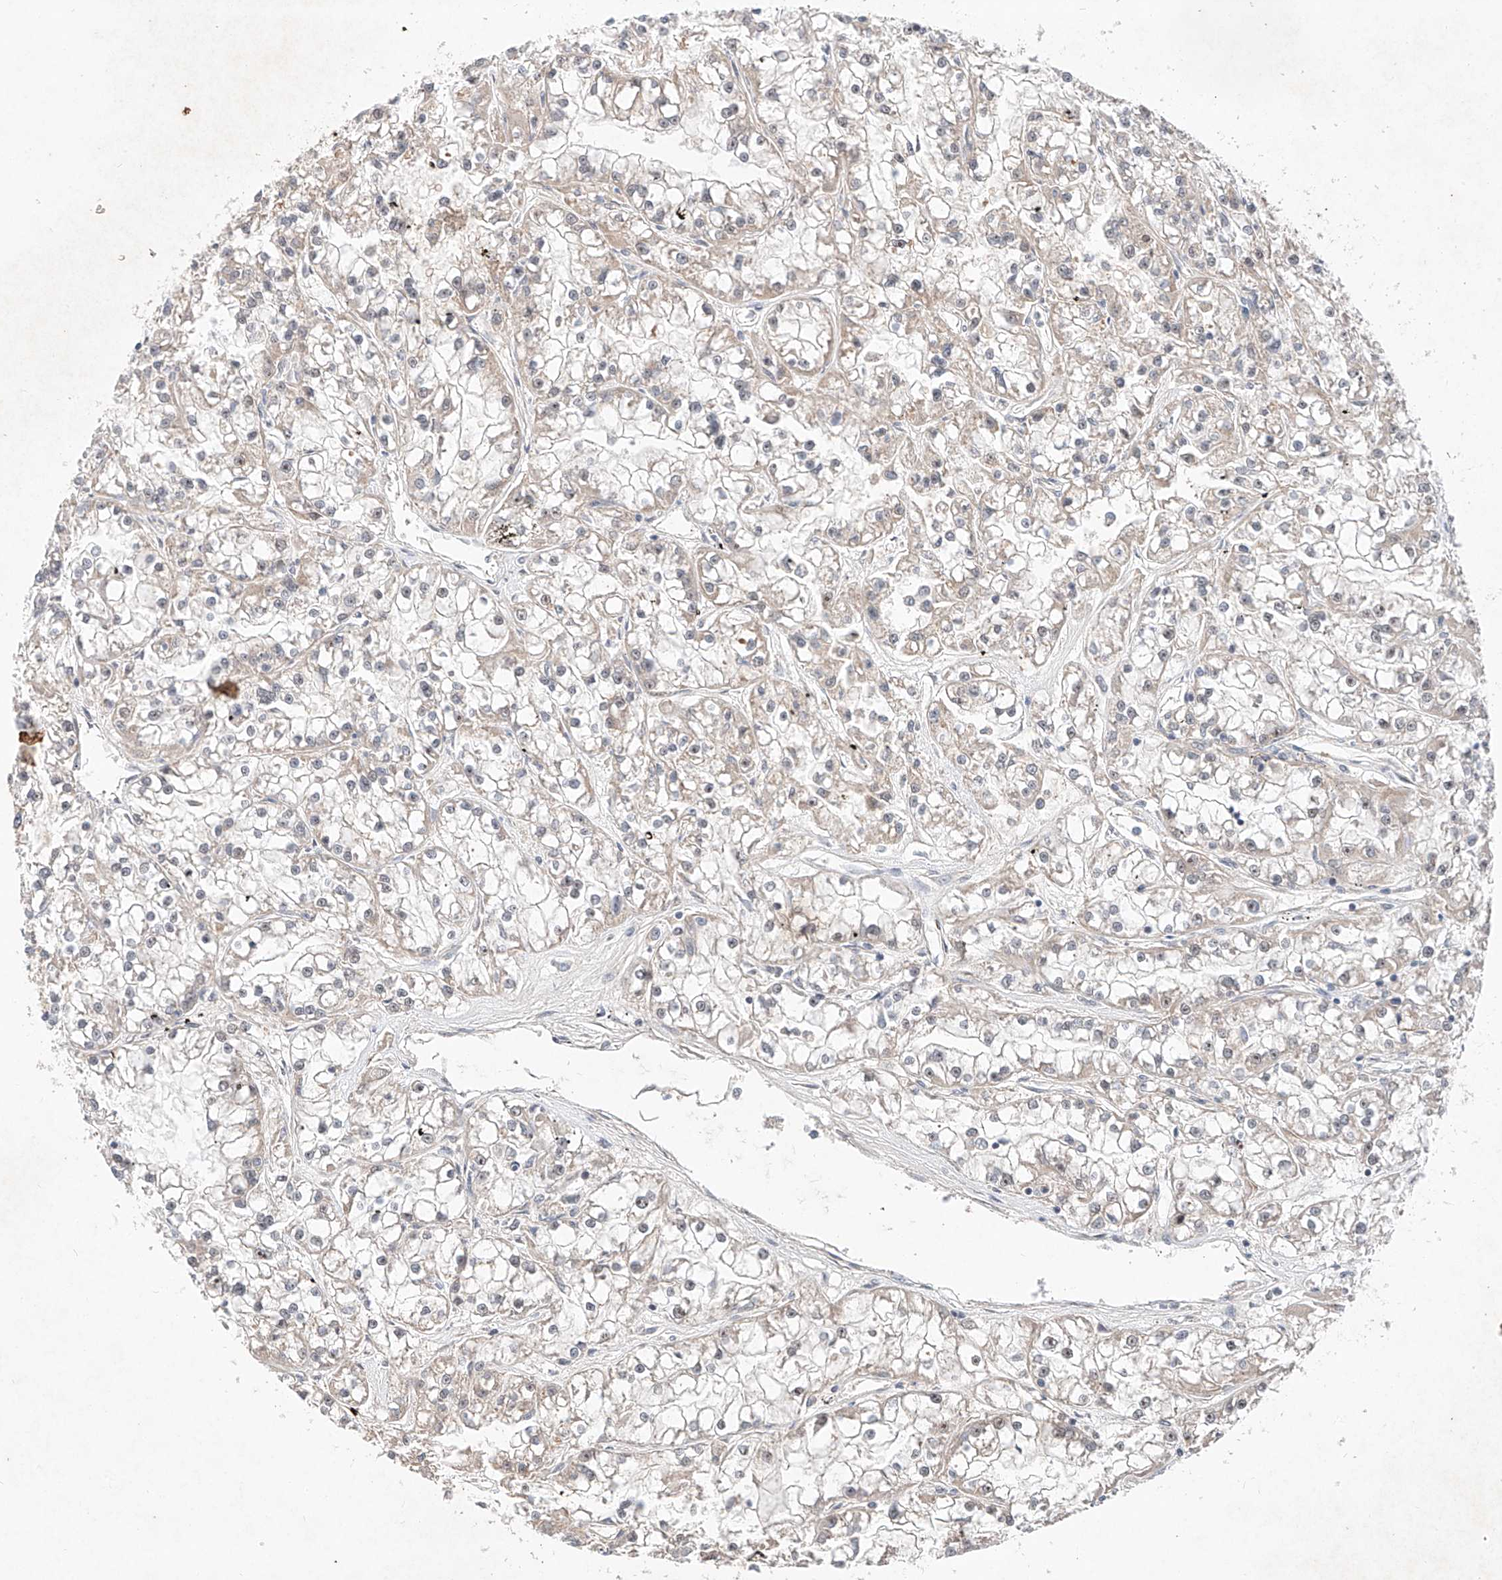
{"staining": {"intensity": "negative", "quantity": "none", "location": "none"}, "tissue": "renal cancer", "cell_type": "Tumor cells", "image_type": "cancer", "snomed": [{"axis": "morphology", "description": "Adenocarcinoma, NOS"}, {"axis": "topography", "description": "Kidney"}], "caption": "Immunohistochemical staining of renal cancer shows no significant expression in tumor cells.", "gene": "FASTK", "patient": {"sex": "female", "age": 52}}